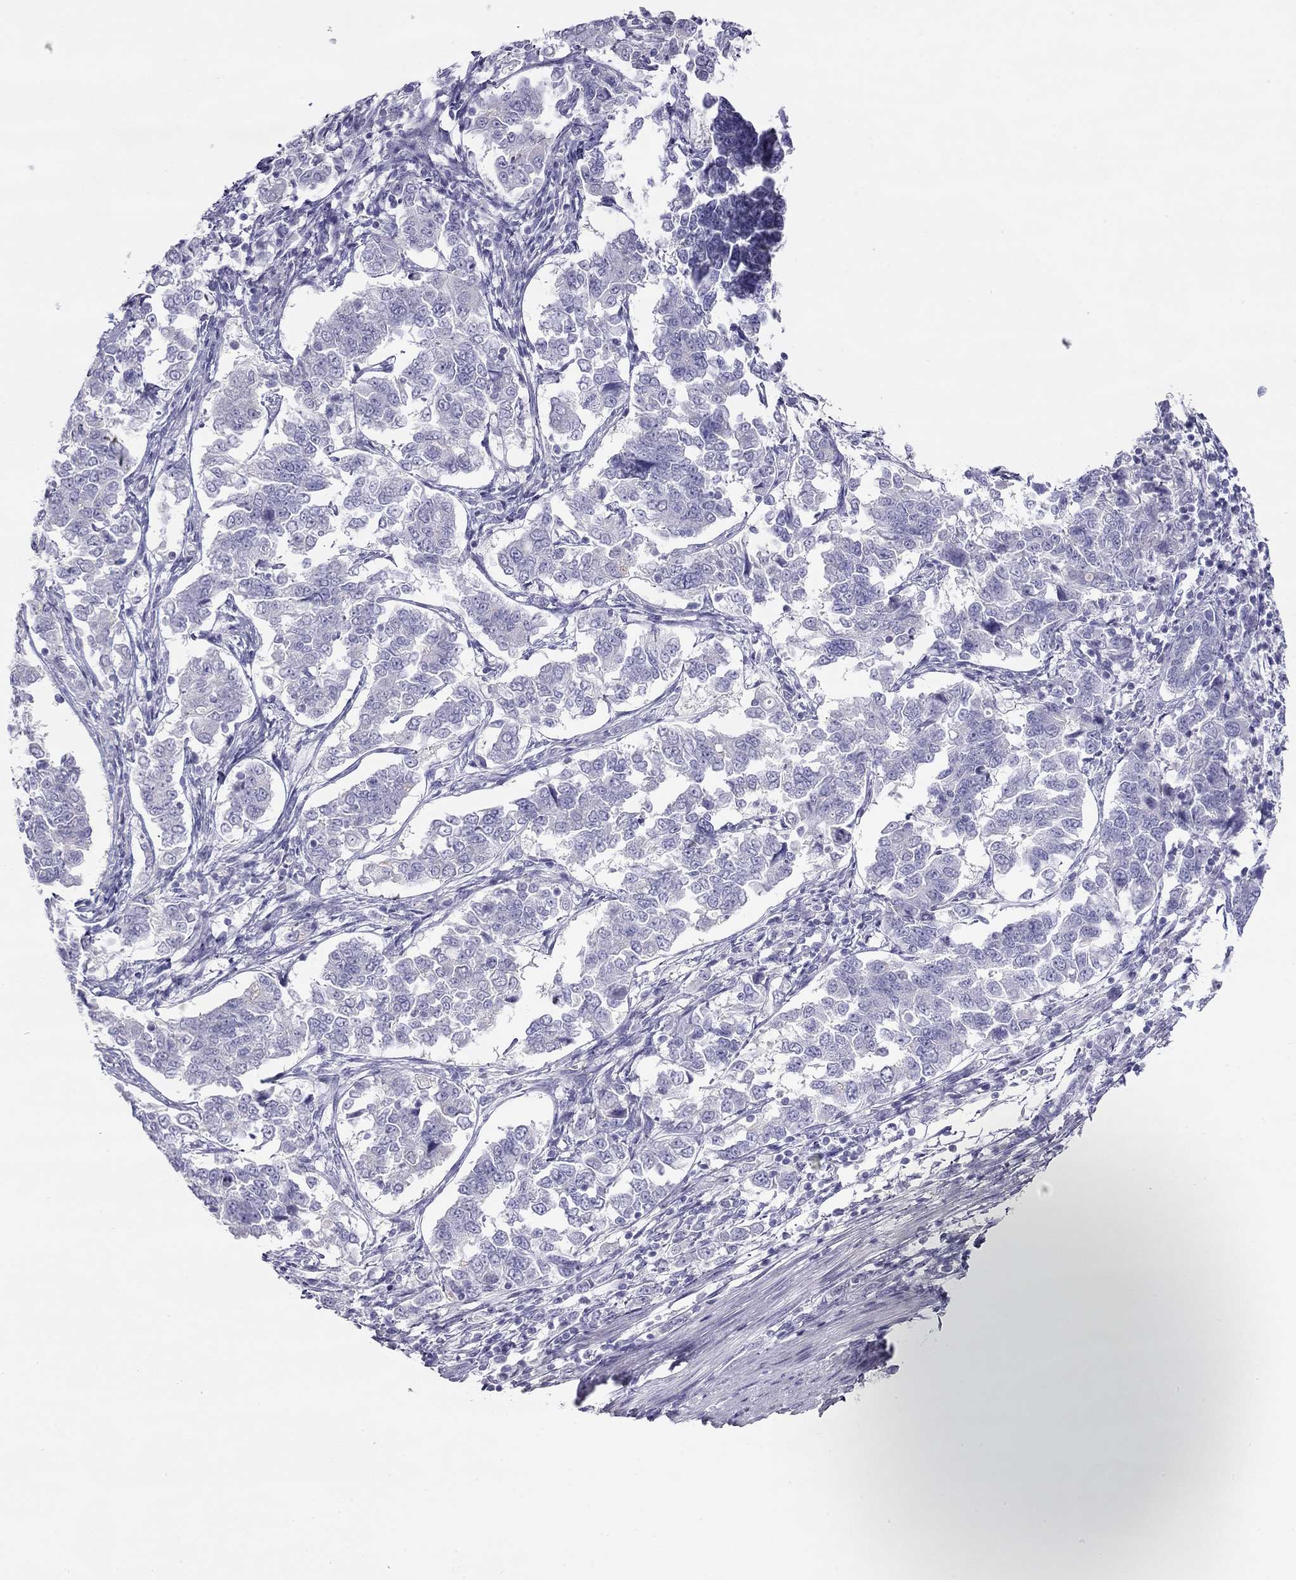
{"staining": {"intensity": "negative", "quantity": "none", "location": "none"}, "tissue": "endometrial cancer", "cell_type": "Tumor cells", "image_type": "cancer", "snomed": [{"axis": "morphology", "description": "Adenocarcinoma, NOS"}, {"axis": "topography", "description": "Endometrium"}], "caption": "An immunohistochemistry (IHC) histopathology image of endometrial cancer is shown. There is no staining in tumor cells of endometrial cancer. (Immunohistochemistry (ihc), brightfield microscopy, high magnification).", "gene": "KCNV2", "patient": {"sex": "female", "age": 43}}